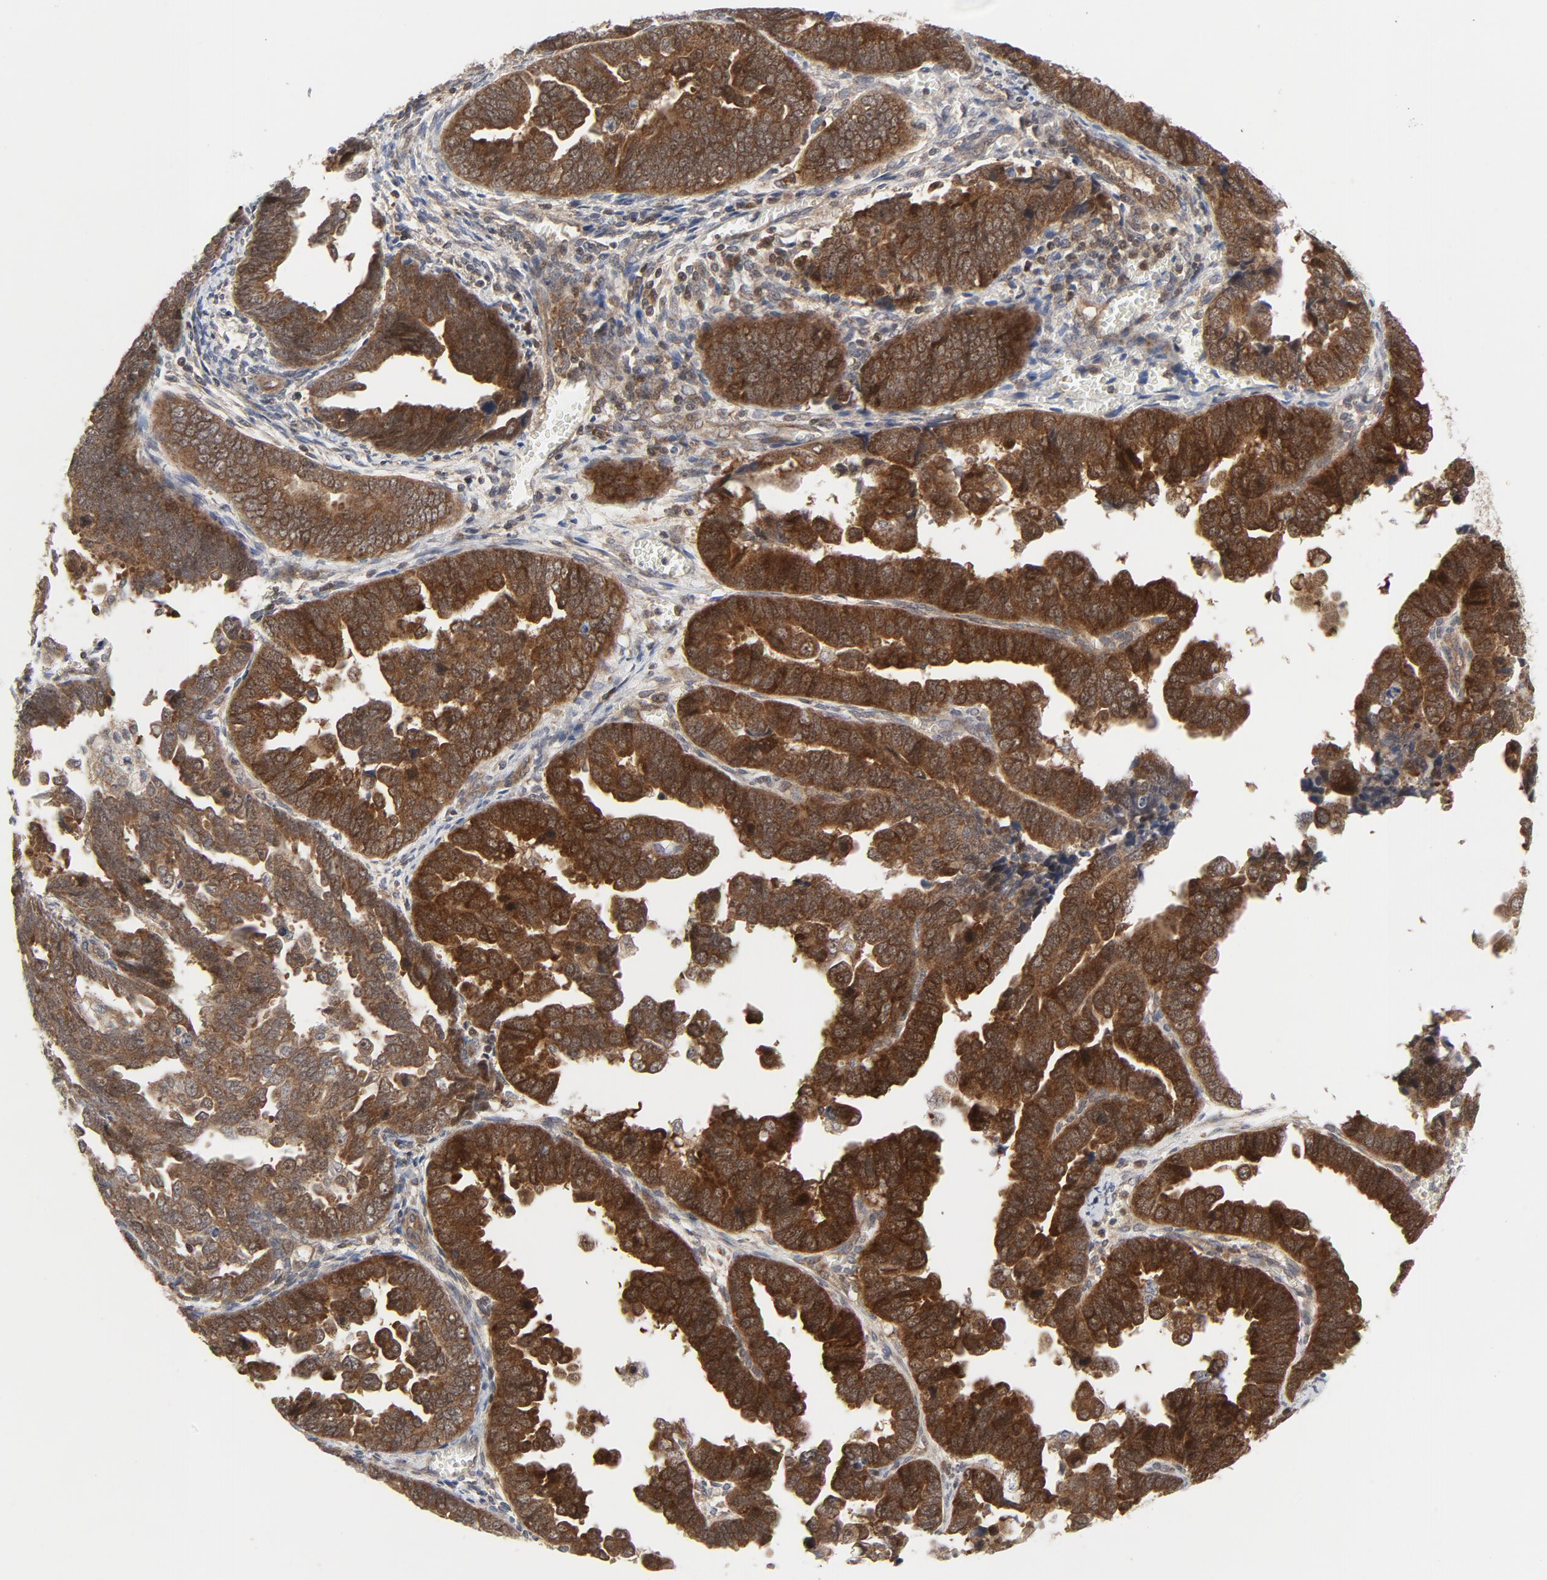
{"staining": {"intensity": "strong", "quantity": ">75%", "location": "cytoplasmic/membranous"}, "tissue": "endometrial cancer", "cell_type": "Tumor cells", "image_type": "cancer", "snomed": [{"axis": "morphology", "description": "Adenocarcinoma, NOS"}, {"axis": "topography", "description": "Endometrium"}], "caption": "A high amount of strong cytoplasmic/membranous staining is identified in approximately >75% of tumor cells in endometrial cancer (adenocarcinoma) tissue.", "gene": "MAP2K7", "patient": {"sex": "female", "age": 75}}